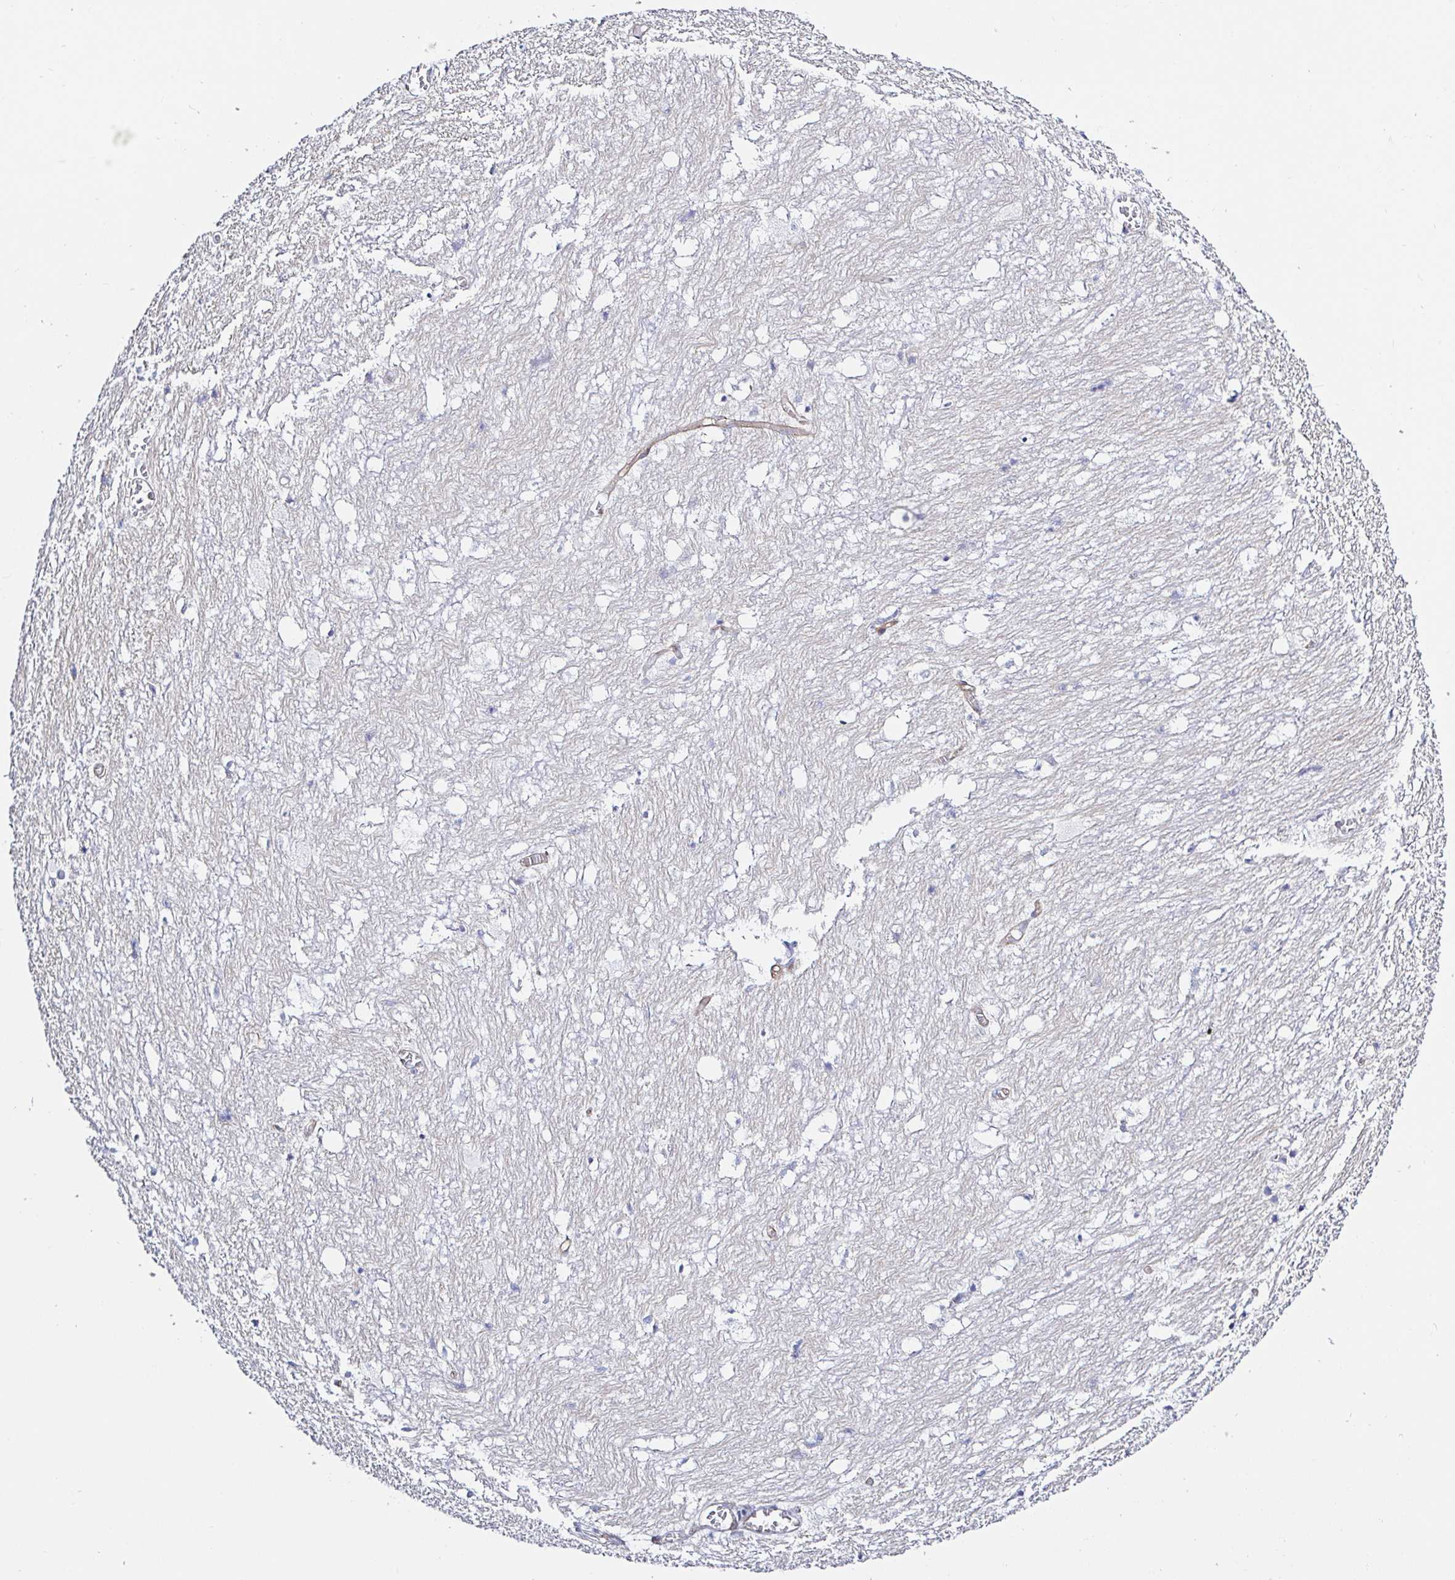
{"staining": {"intensity": "negative", "quantity": "none", "location": "none"}, "tissue": "hippocampus", "cell_type": "Glial cells", "image_type": "normal", "snomed": [{"axis": "morphology", "description": "Normal tissue, NOS"}, {"axis": "topography", "description": "Hippocampus"}], "caption": "Glial cells are negative for brown protein staining in benign hippocampus. (DAB immunohistochemistry (IHC), high magnification).", "gene": "ARL4D", "patient": {"sex": "female", "age": 52}}